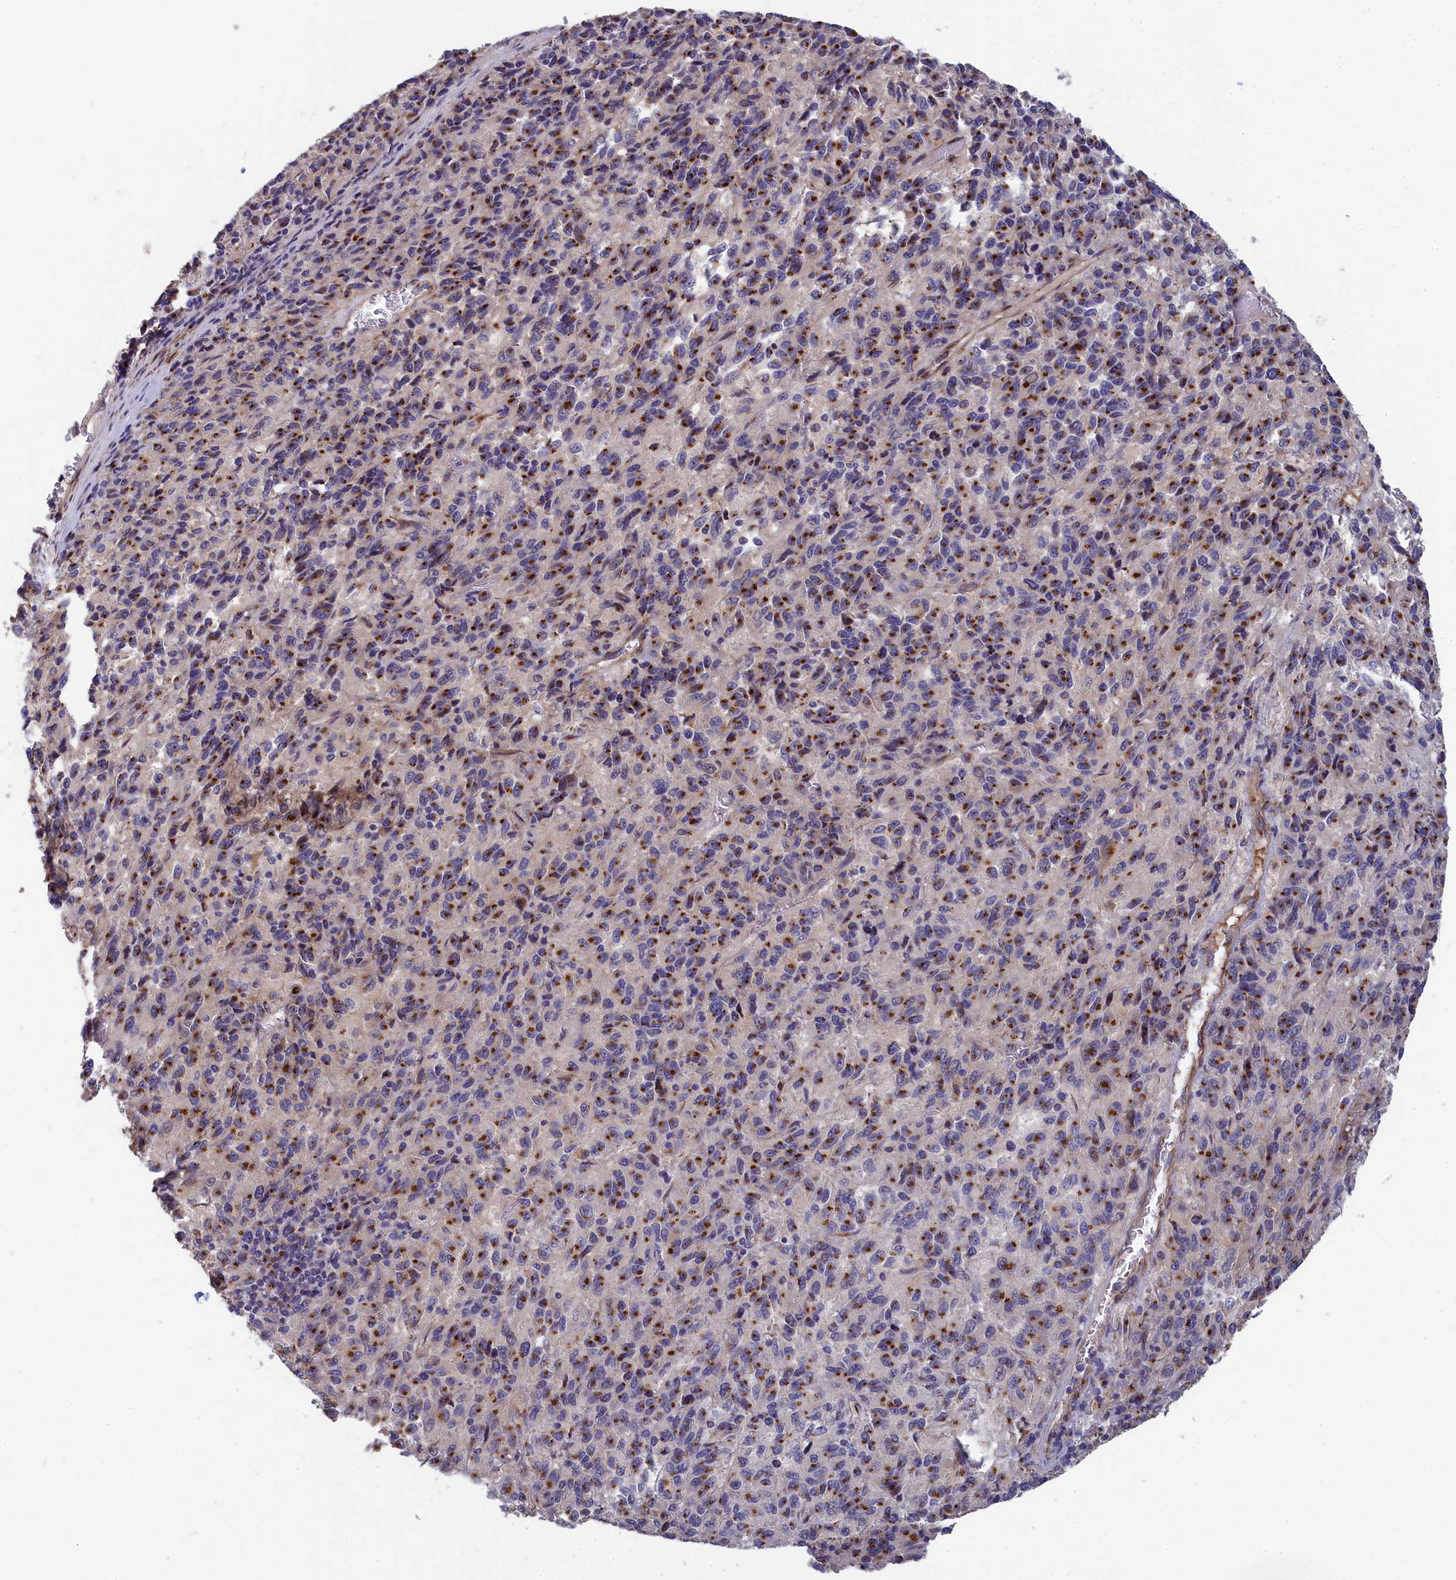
{"staining": {"intensity": "moderate", "quantity": ">75%", "location": "cytoplasmic/membranous"}, "tissue": "melanoma", "cell_type": "Tumor cells", "image_type": "cancer", "snomed": [{"axis": "morphology", "description": "Malignant melanoma, Metastatic site"}, {"axis": "topography", "description": "Lung"}], "caption": "Malignant melanoma (metastatic site) stained with a protein marker demonstrates moderate staining in tumor cells.", "gene": "TUBGCP4", "patient": {"sex": "male", "age": 64}}